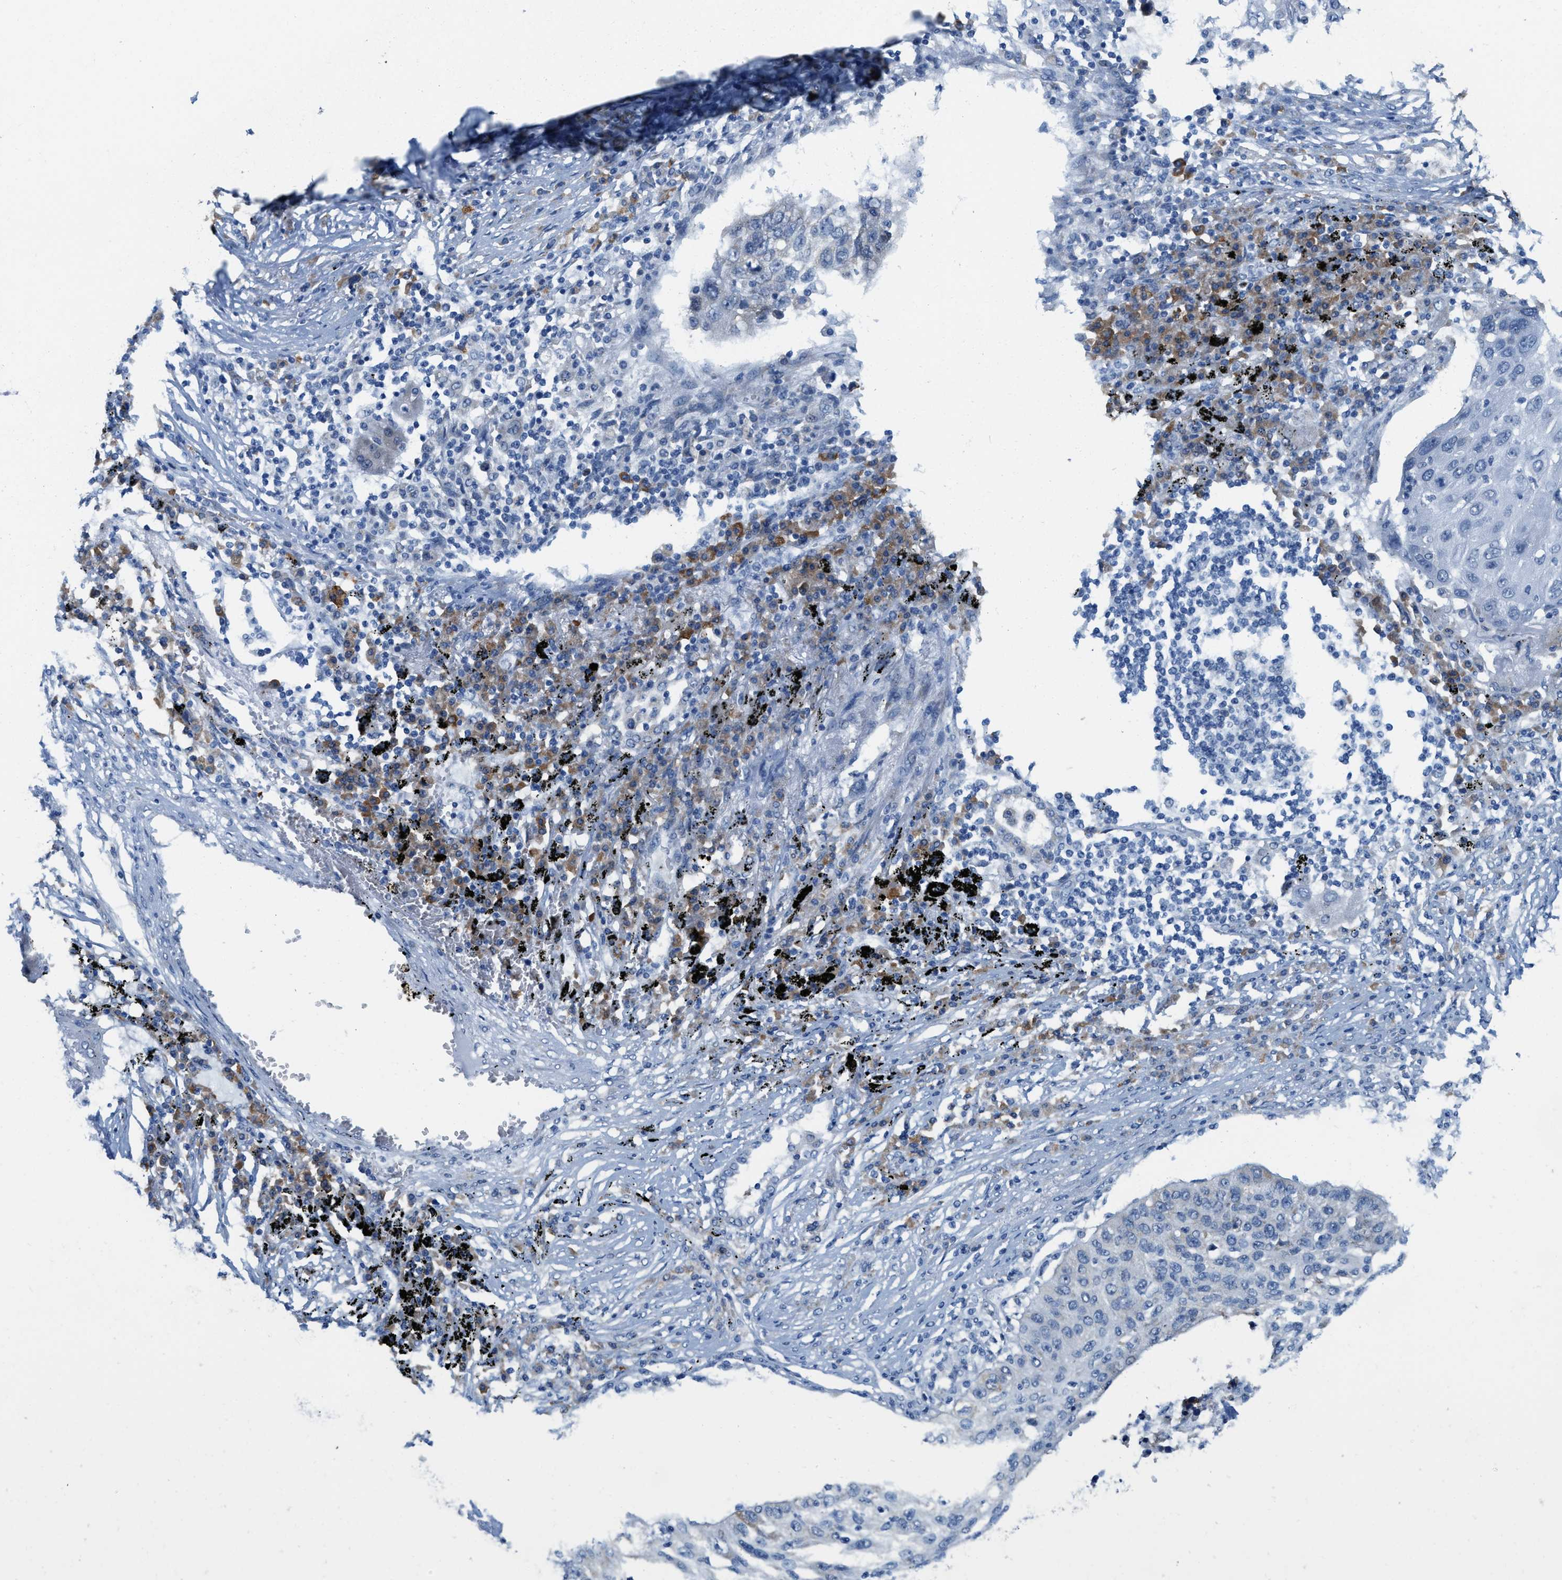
{"staining": {"intensity": "negative", "quantity": "none", "location": "none"}, "tissue": "lung cancer", "cell_type": "Tumor cells", "image_type": "cancer", "snomed": [{"axis": "morphology", "description": "Squamous cell carcinoma, NOS"}, {"axis": "topography", "description": "Lung"}], "caption": "The histopathology image shows no staining of tumor cells in lung cancer (squamous cell carcinoma).", "gene": "KIFC3", "patient": {"sex": "female", "age": 63}}